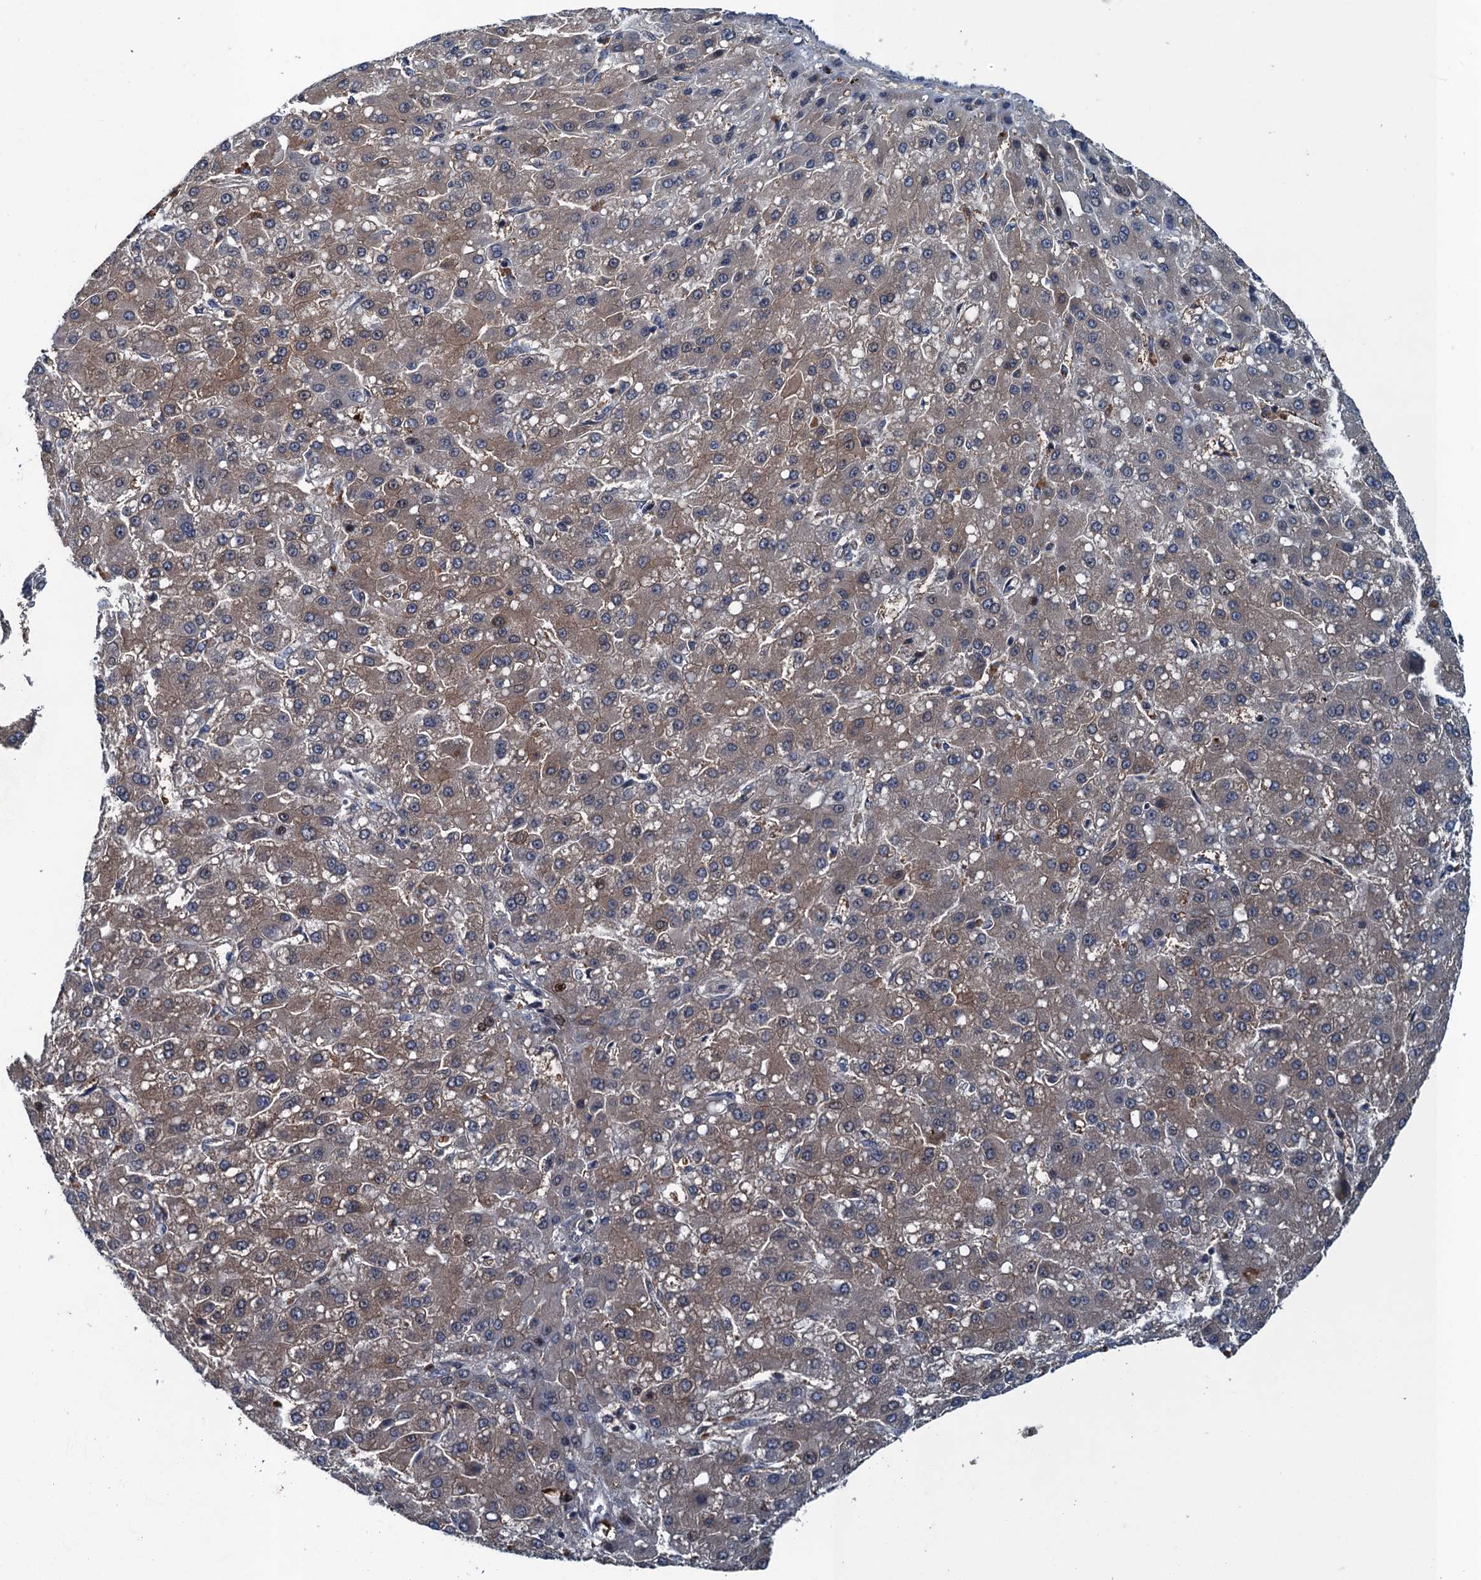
{"staining": {"intensity": "weak", "quantity": ">75%", "location": "cytoplasmic/membranous"}, "tissue": "liver cancer", "cell_type": "Tumor cells", "image_type": "cancer", "snomed": [{"axis": "morphology", "description": "Carcinoma, Hepatocellular, NOS"}, {"axis": "topography", "description": "Liver"}], "caption": "Immunohistochemical staining of hepatocellular carcinoma (liver) reveals low levels of weak cytoplasmic/membranous protein expression in about >75% of tumor cells. (DAB (3,3'-diaminobenzidine) = brown stain, brightfield microscopy at high magnification).", "gene": "RNF165", "patient": {"sex": "male", "age": 67}}